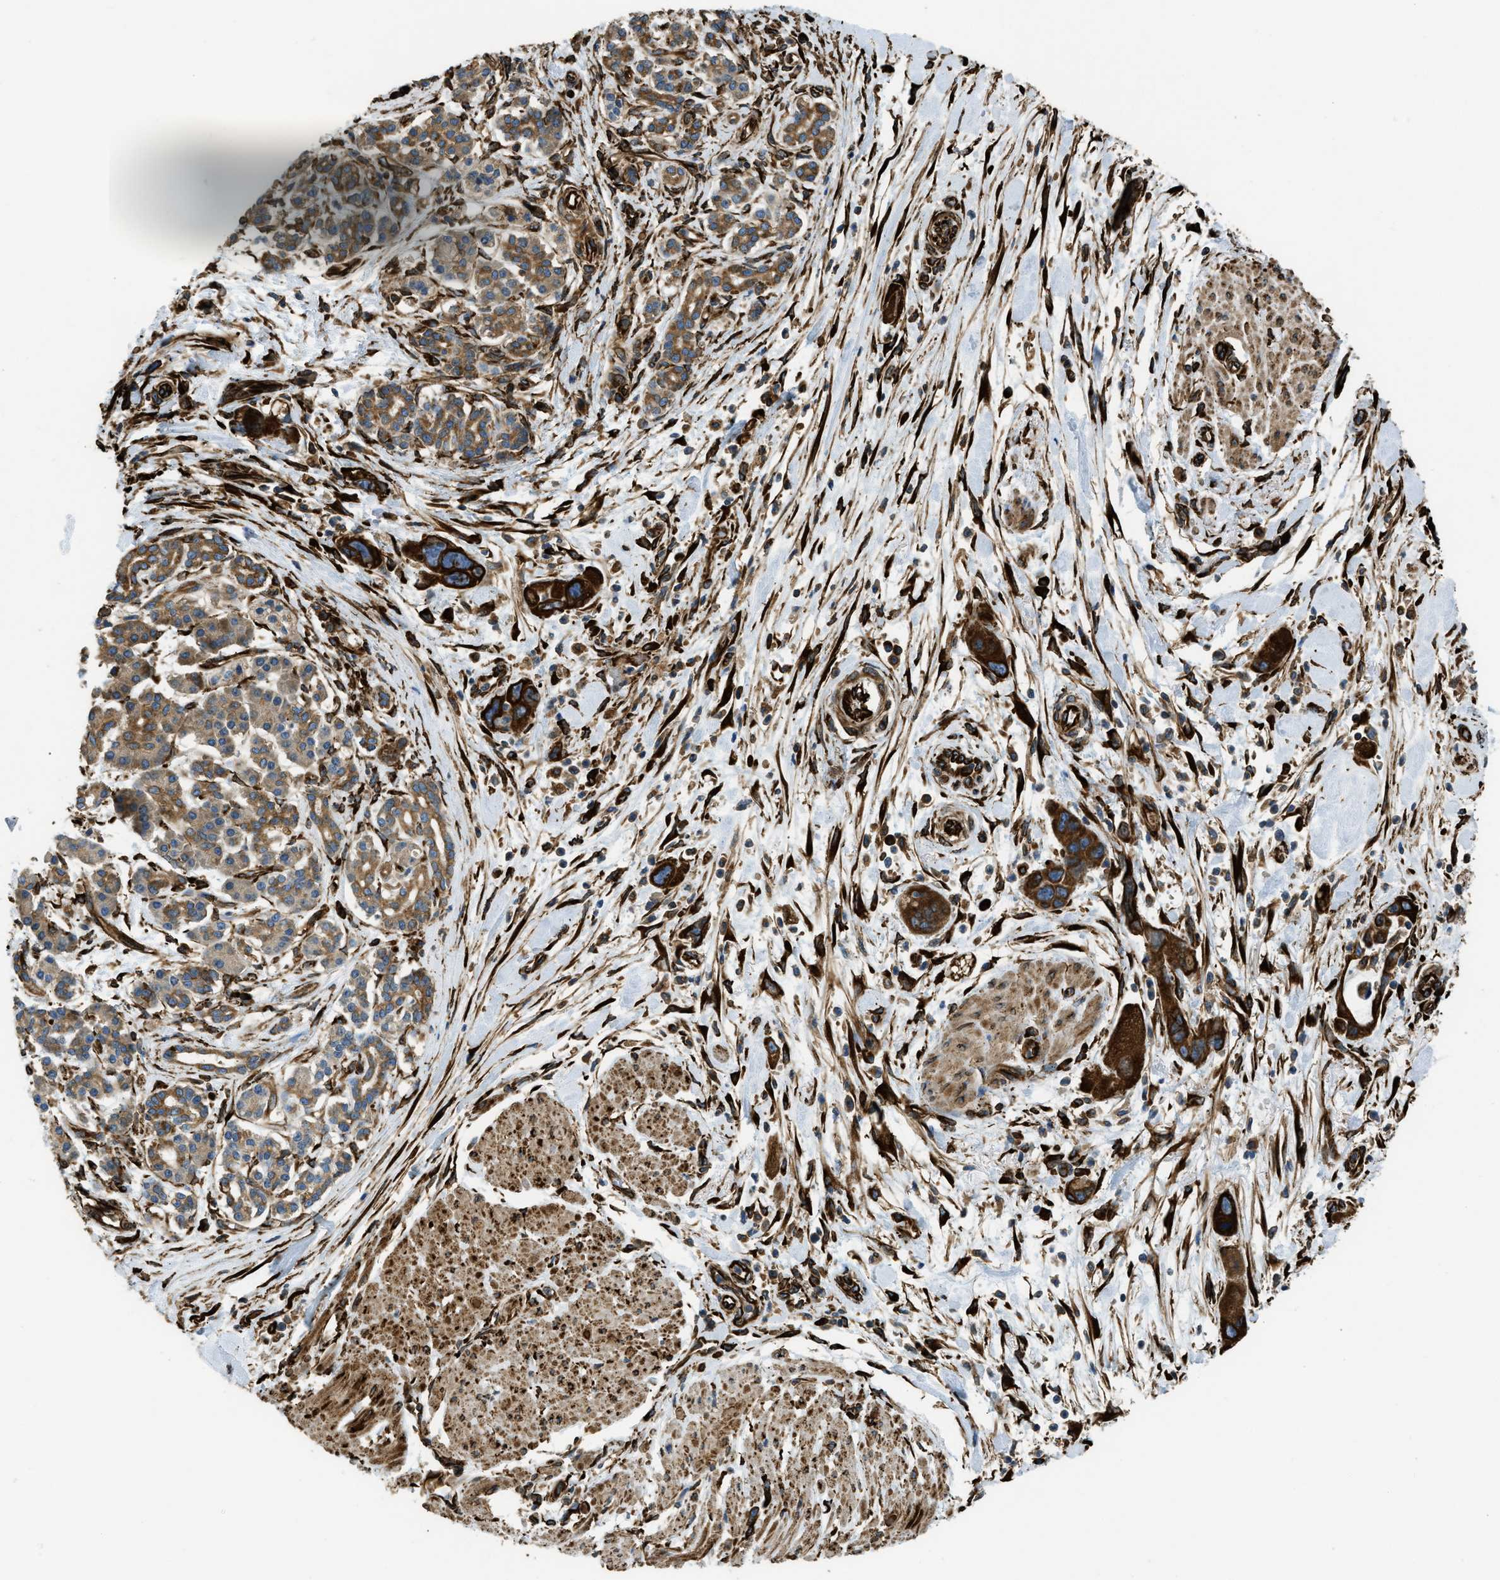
{"staining": {"intensity": "strong", "quantity": ">75%", "location": "cytoplasmic/membranous"}, "tissue": "pancreatic cancer", "cell_type": "Tumor cells", "image_type": "cancer", "snomed": [{"axis": "morphology", "description": "Normal tissue, NOS"}, {"axis": "morphology", "description": "Adenocarcinoma, NOS"}, {"axis": "topography", "description": "Pancreas"}], "caption": "IHC (DAB (3,3'-diaminobenzidine)) staining of pancreatic adenocarcinoma reveals strong cytoplasmic/membranous protein expression in about >75% of tumor cells.", "gene": "BEX3", "patient": {"sex": "female", "age": 71}}